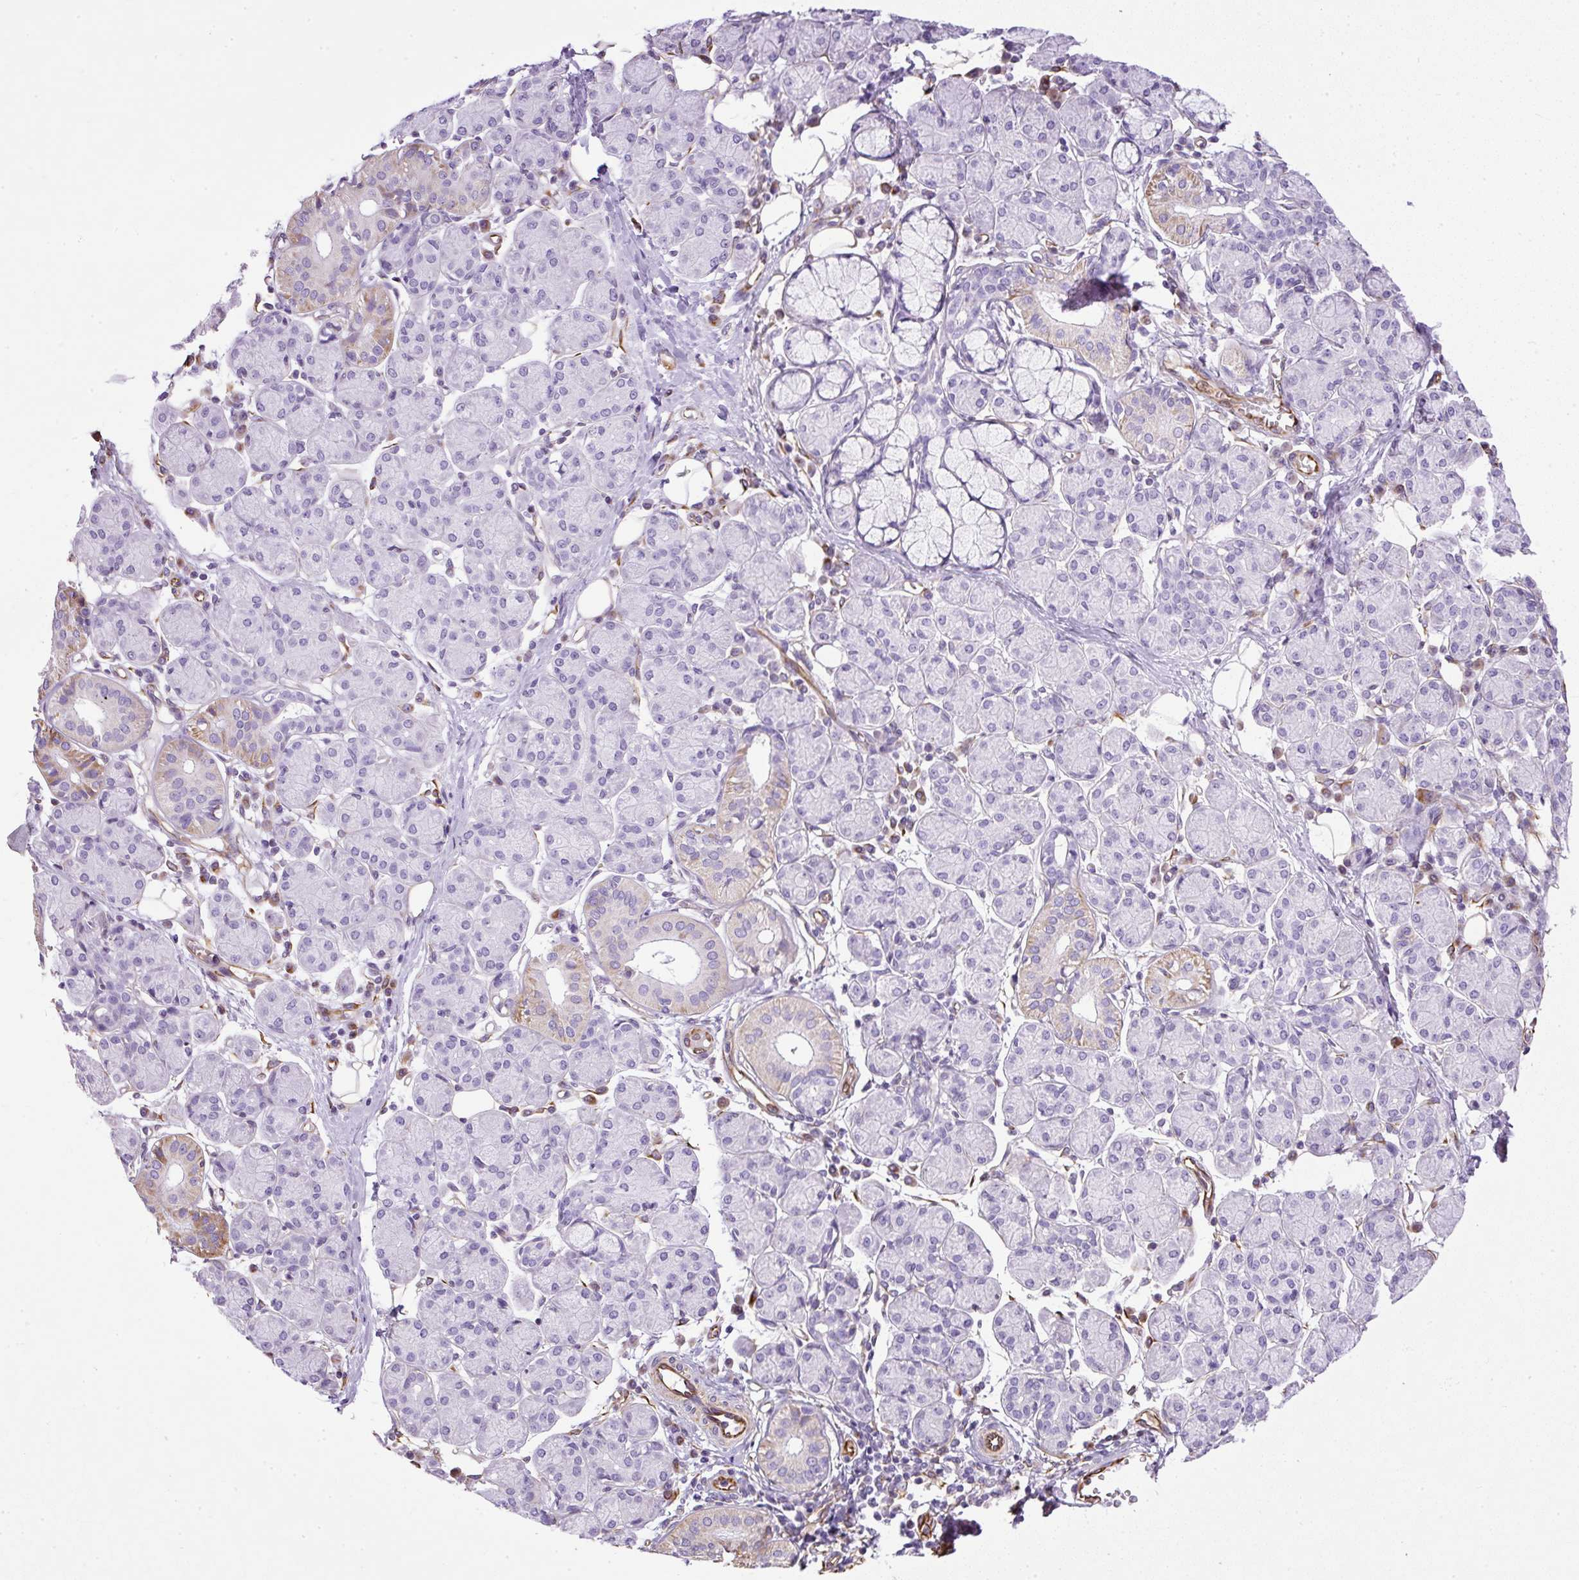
{"staining": {"intensity": "weak", "quantity": "<25%", "location": "cytoplasmic/membranous"}, "tissue": "salivary gland", "cell_type": "Glandular cells", "image_type": "normal", "snomed": [{"axis": "morphology", "description": "Normal tissue, NOS"}, {"axis": "morphology", "description": "Inflammation, NOS"}, {"axis": "topography", "description": "Lymph node"}, {"axis": "topography", "description": "Salivary gland"}], "caption": "A micrograph of human salivary gland is negative for staining in glandular cells. Brightfield microscopy of IHC stained with DAB (3,3'-diaminobenzidine) (brown) and hematoxylin (blue), captured at high magnification.", "gene": "PLS1", "patient": {"sex": "male", "age": 3}}